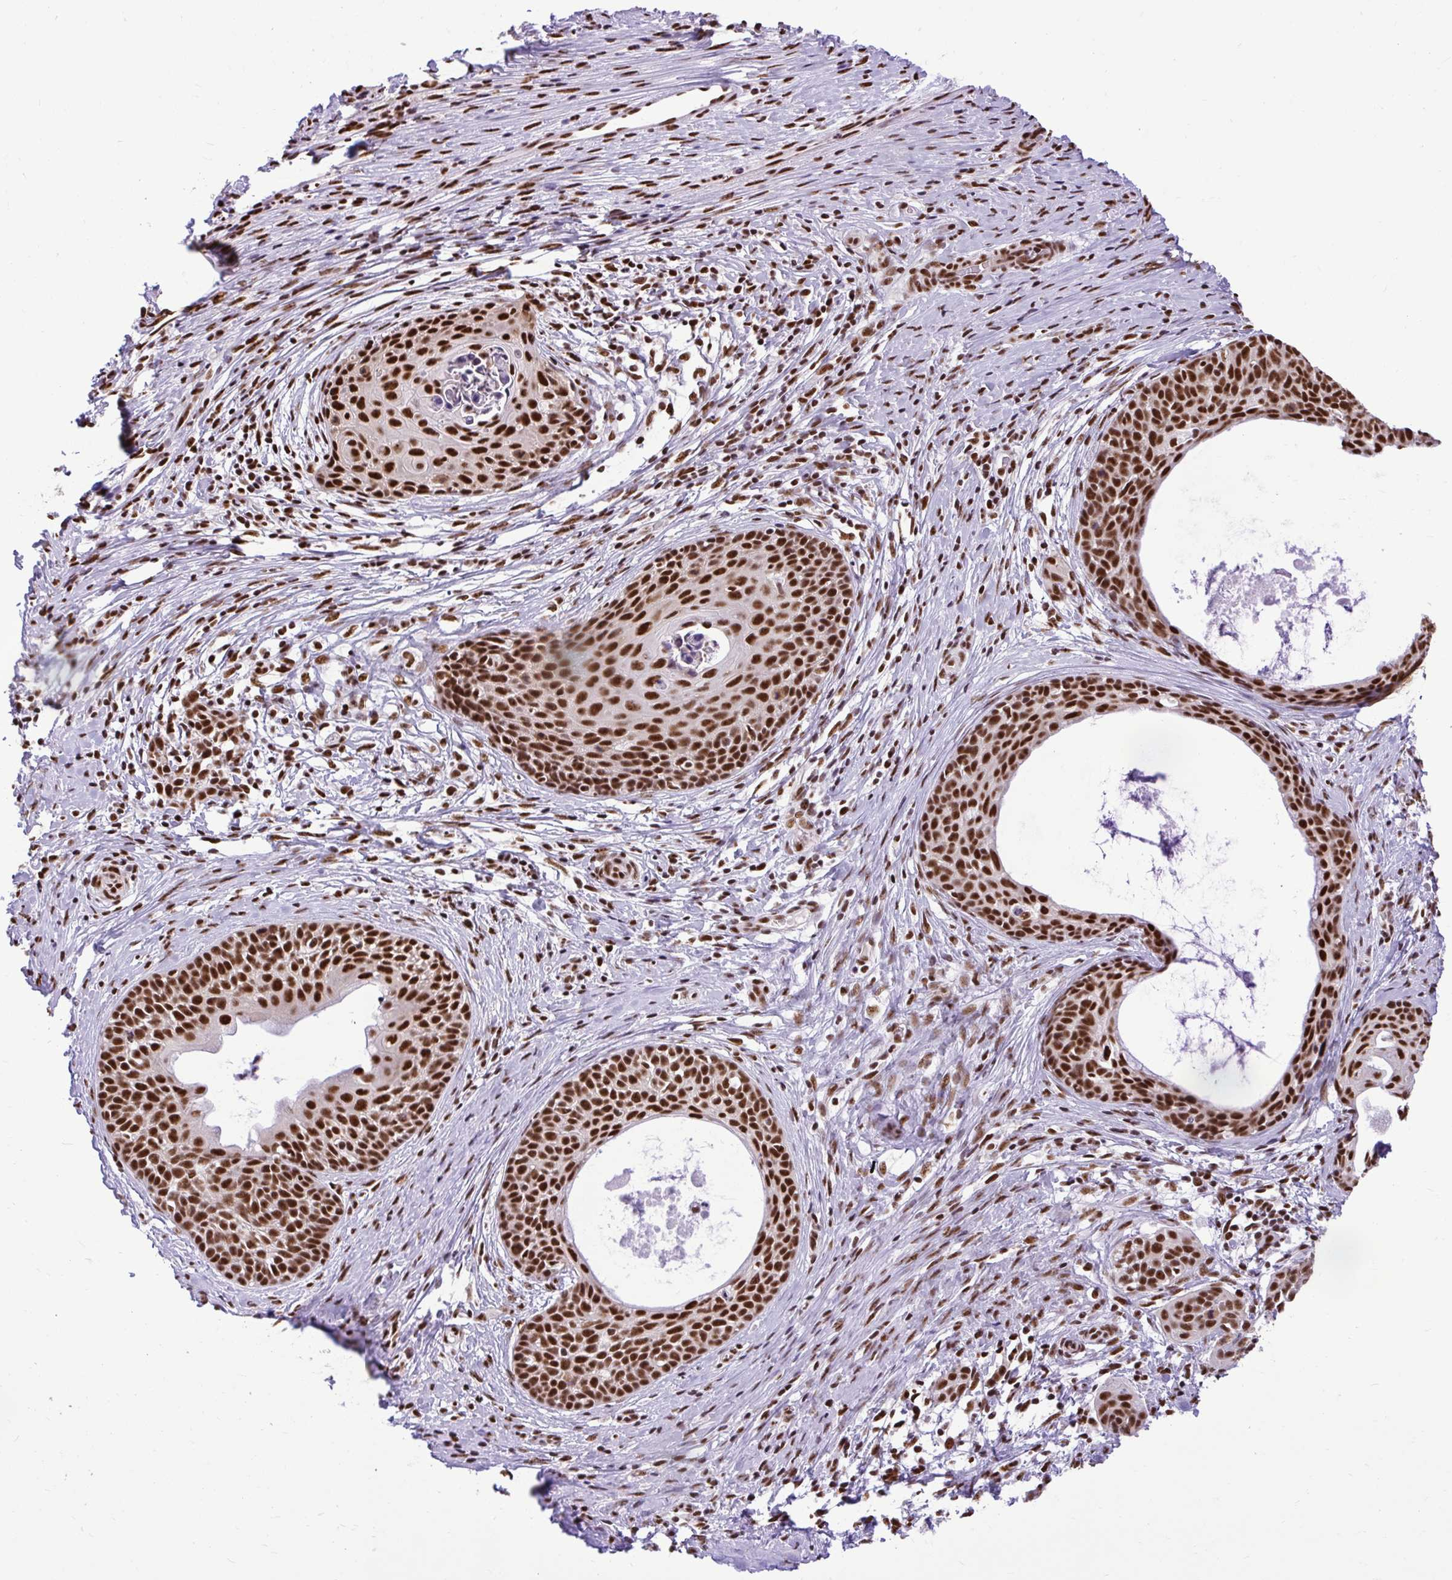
{"staining": {"intensity": "strong", "quantity": ">75%", "location": "nuclear"}, "tissue": "cervical cancer", "cell_type": "Tumor cells", "image_type": "cancer", "snomed": [{"axis": "morphology", "description": "Squamous cell carcinoma, NOS"}, {"axis": "morphology", "description": "Adenocarcinoma, NOS"}, {"axis": "topography", "description": "Cervix"}], "caption": "Tumor cells demonstrate strong nuclear expression in about >75% of cells in cervical cancer (adenocarcinoma). Immunohistochemistry stains the protein of interest in brown and the nuclei are stained blue.", "gene": "PRPF19", "patient": {"sex": "female", "age": 52}}